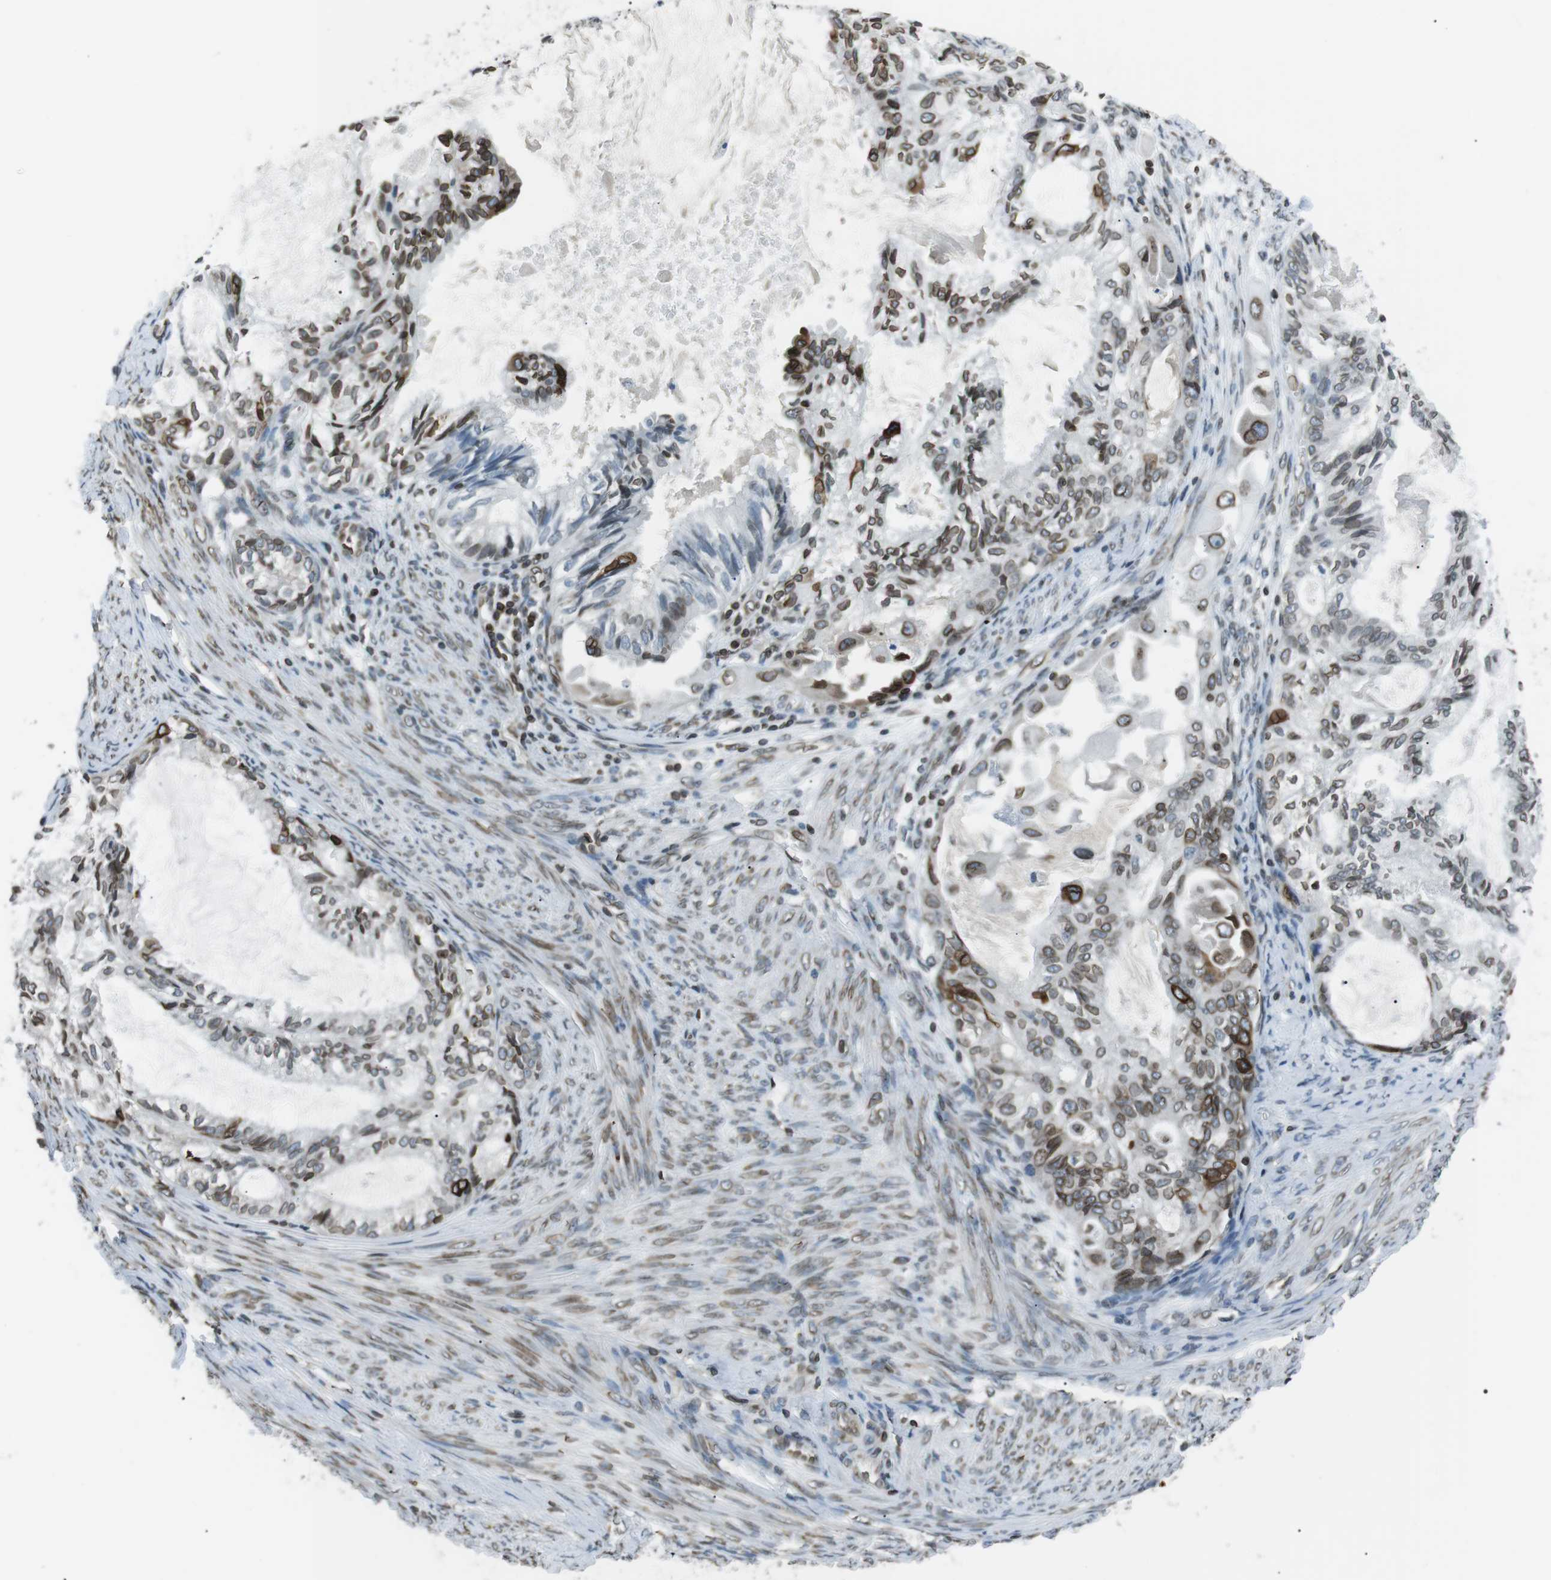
{"staining": {"intensity": "strong", "quantity": "25%-75%", "location": "cytoplasmic/membranous,nuclear"}, "tissue": "cervical cancer", "cell_type": "Tumor cells", "image_type": "cancer", "snomed": [{"axis": "morphology", "description": "Normal tissue, NOS"}, {"axis": "morphology", "description": "Adenocarcinoma, NOS"}, {"axis": "topography", "description": "Cervix"}, {"axis": "topography", "description": "Endometrium"}], "caption": "Adenocarcinoma (cervical) stained with IHC displays strong cytoplasmic/membranous and nuclear expression in about 25%-75% of tumor cells.", "gene": "TMX4", "patient": {"sex": "female", "age": 86}}